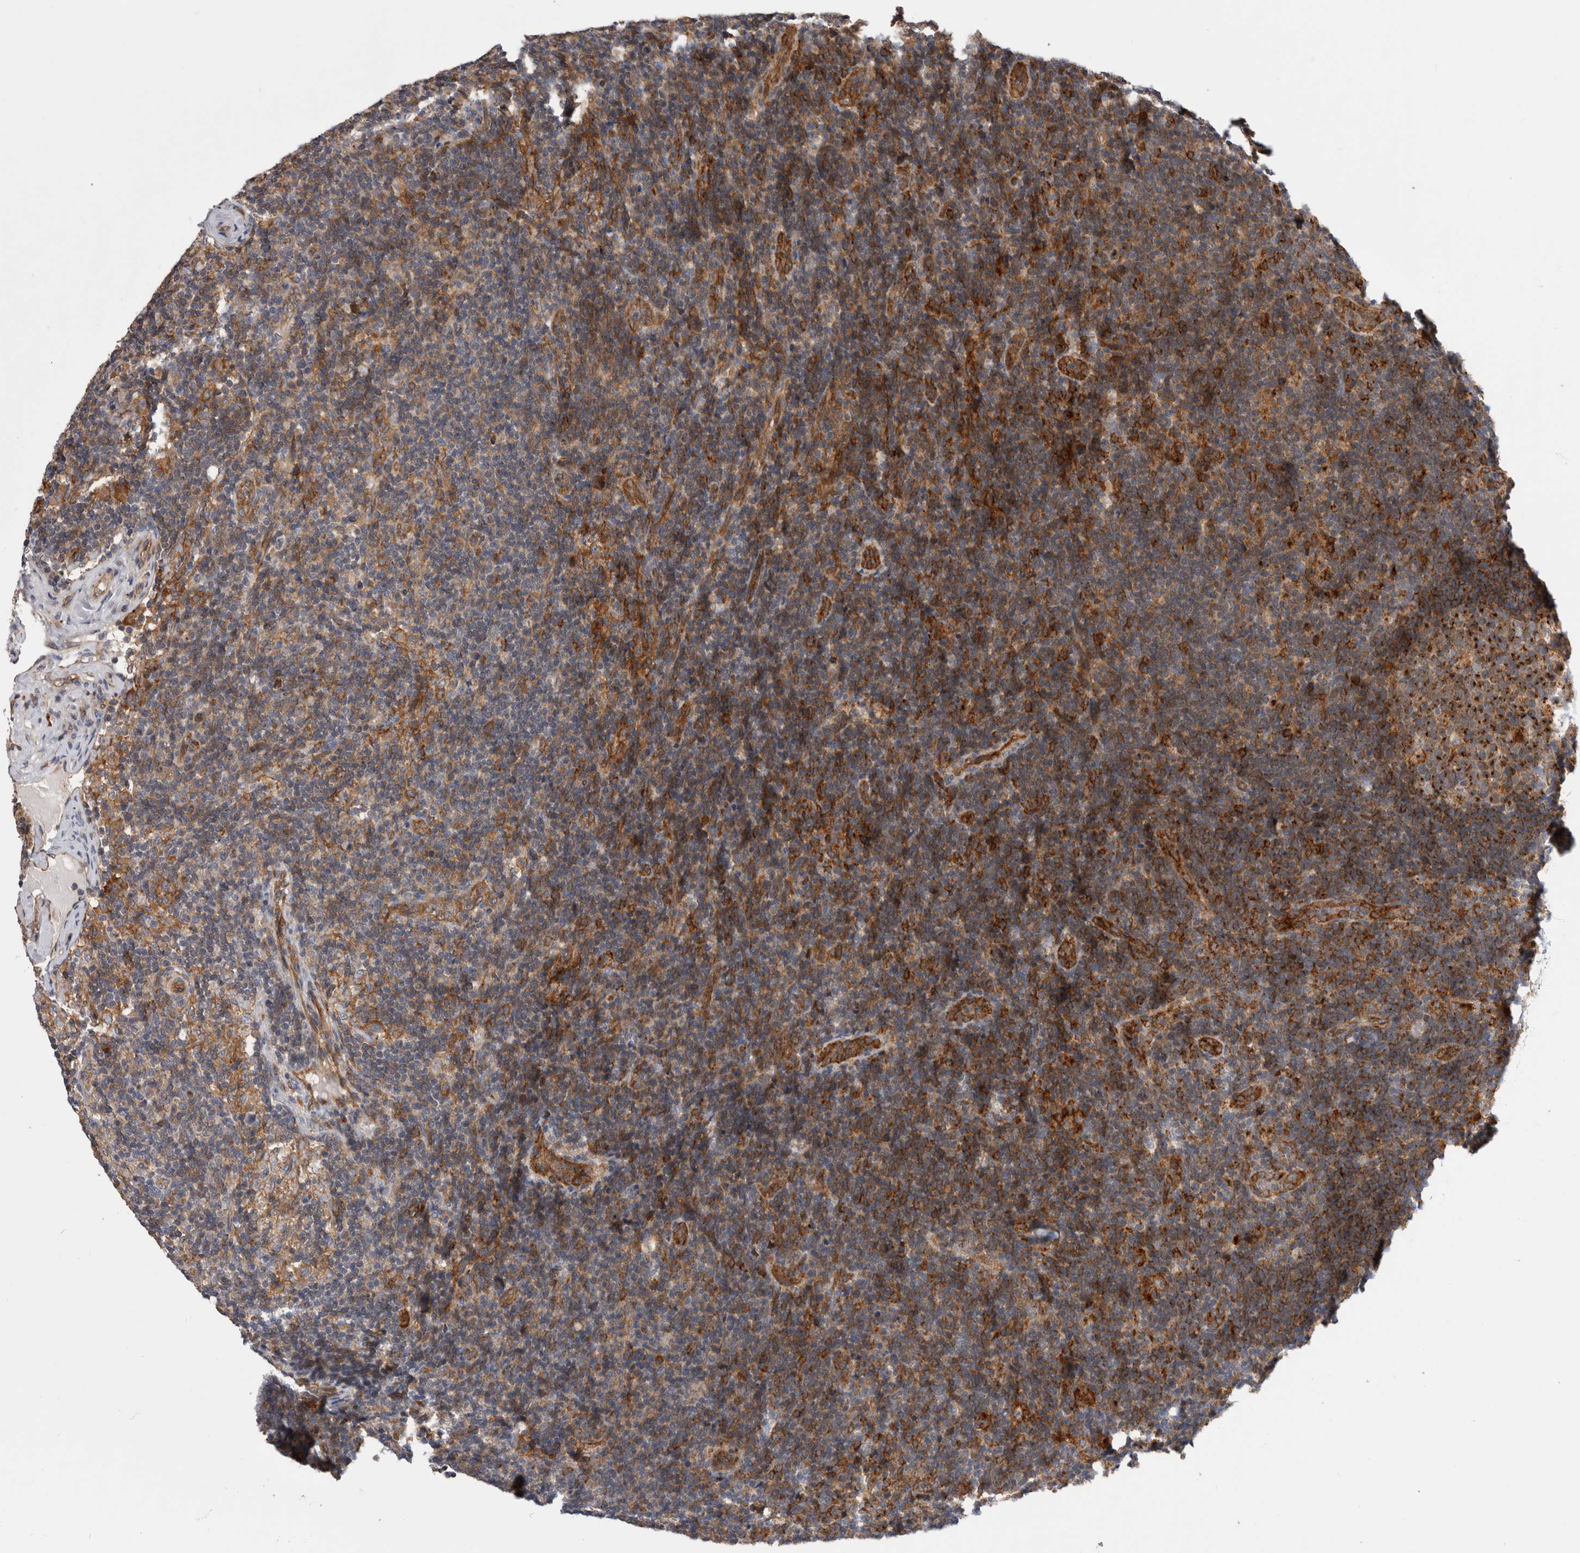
{"staining": {"intensity": "moderate", "quantity": ">75%", "location": "cytoplasmic/membranous"}, "tissue": "lymph node", "cell_type": "Germinal center cells", "image_type": "normal", "snomed": [{"axis": "morphology", "description": "Normal tissue, NOS"}, {"axis": "topography", "description": "Lymph node"}], "caption": "Protein staining demonstrates moderate cytoplasmic/membranous positivity in approximately >75% of germinal center cells in normal lymph node. (DAB (3,3'-diaminobenzidine) = brown stain, brightfield microscopy at high magnification).", "gene": "BNIP2", "patient": {"sex": "female", "age": 22}}